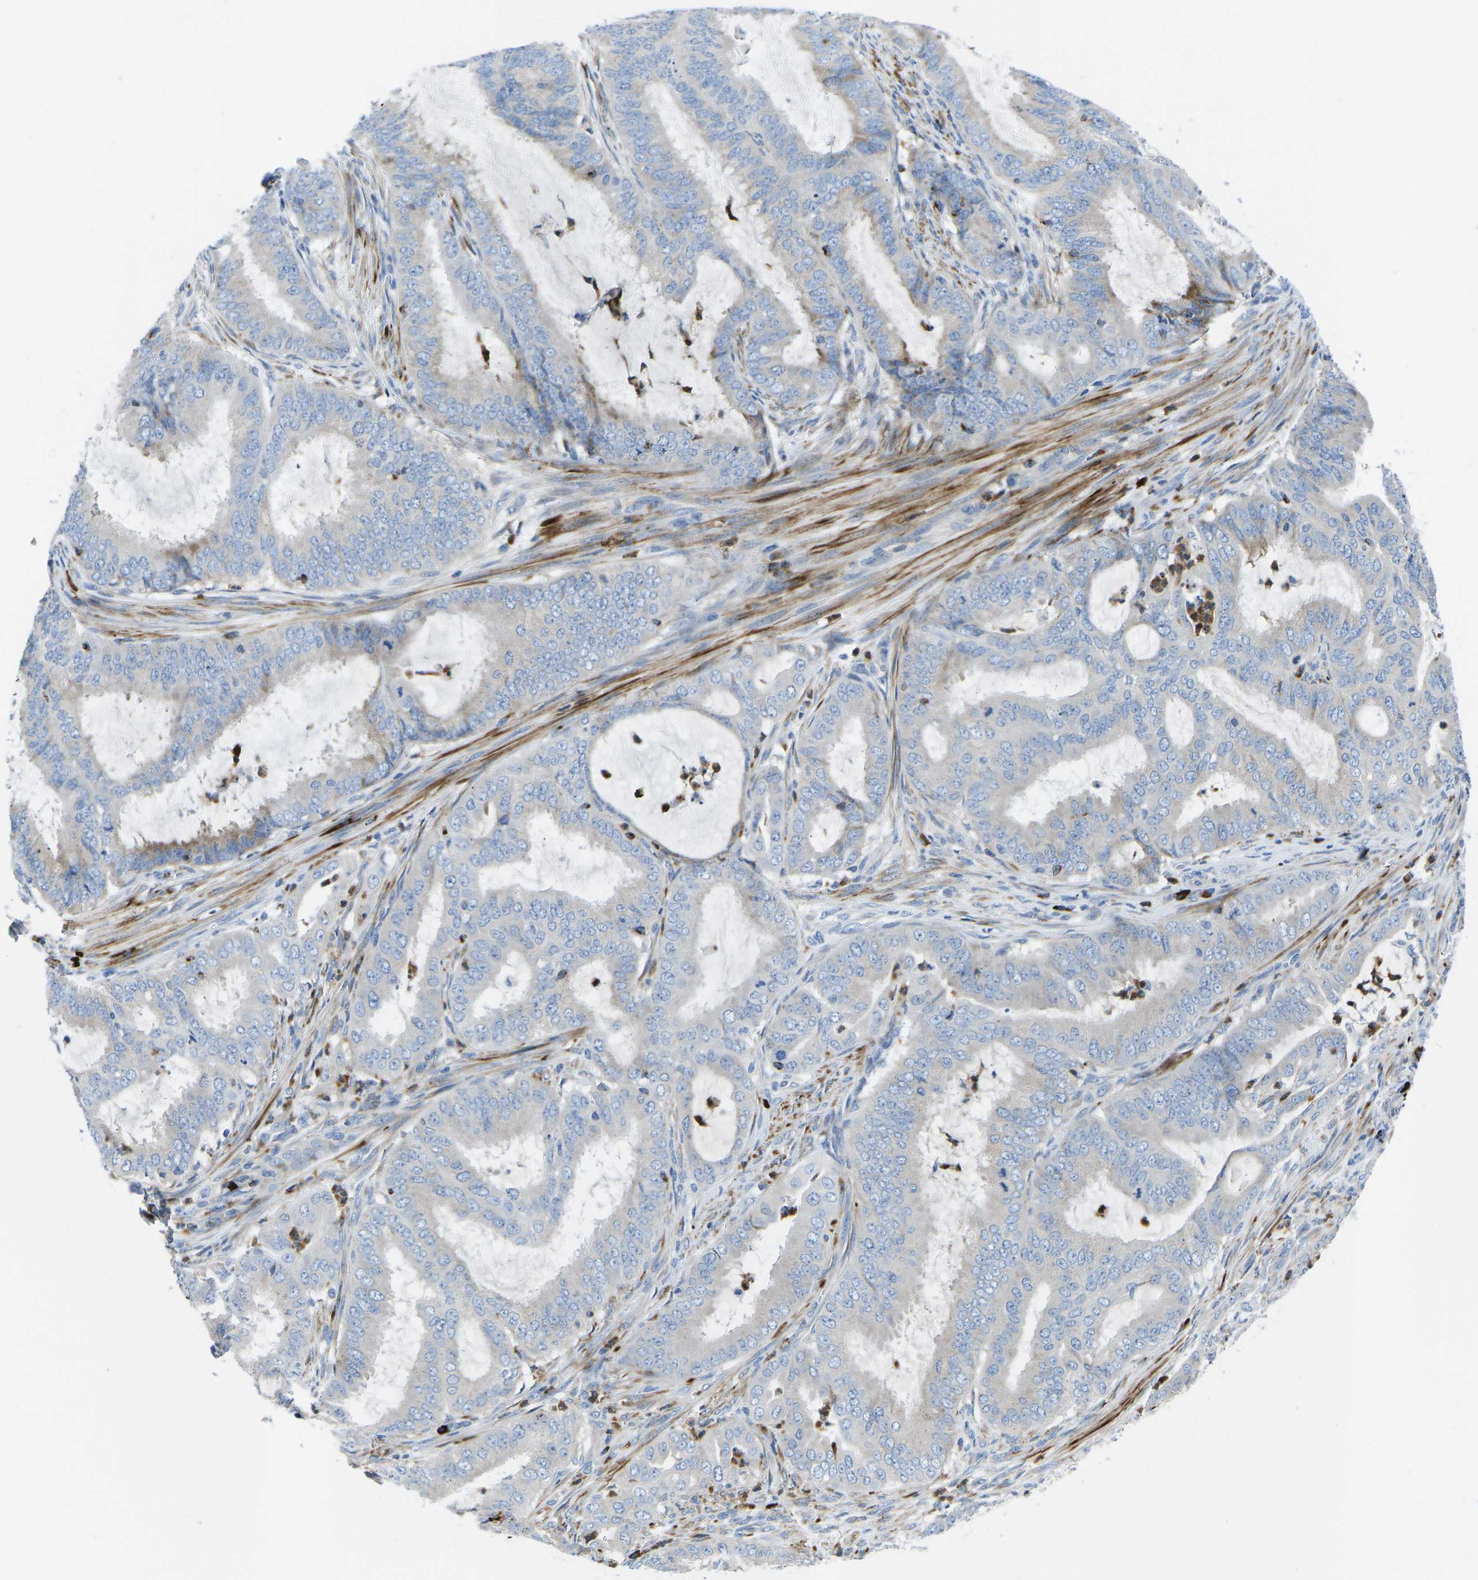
{"staining": {"intensity": "weak", "quantity": "<25%", "location": "cytoplasmic/membranous"}, "tissue": "endometrial cancer", "cell_type": "Tumor cells", "image_type": "cancer", "snomed": [{"axis": "morphology", "description": "Adenocarcinoma, NOS"}, {"axis": "topography", "description": "Endometrium"}], "caption": "A high-resolution histopathology image shows IHC staining of endometrial cancer, which demonstrates no significant expression in tumor cells. (DAB (3,3'-diaminobenzidine) immunohistochemistry visualized using brightfield microscopy, high magnification).", "gene": "MC4R", "patient": {"sex": "female", "age": 70}}